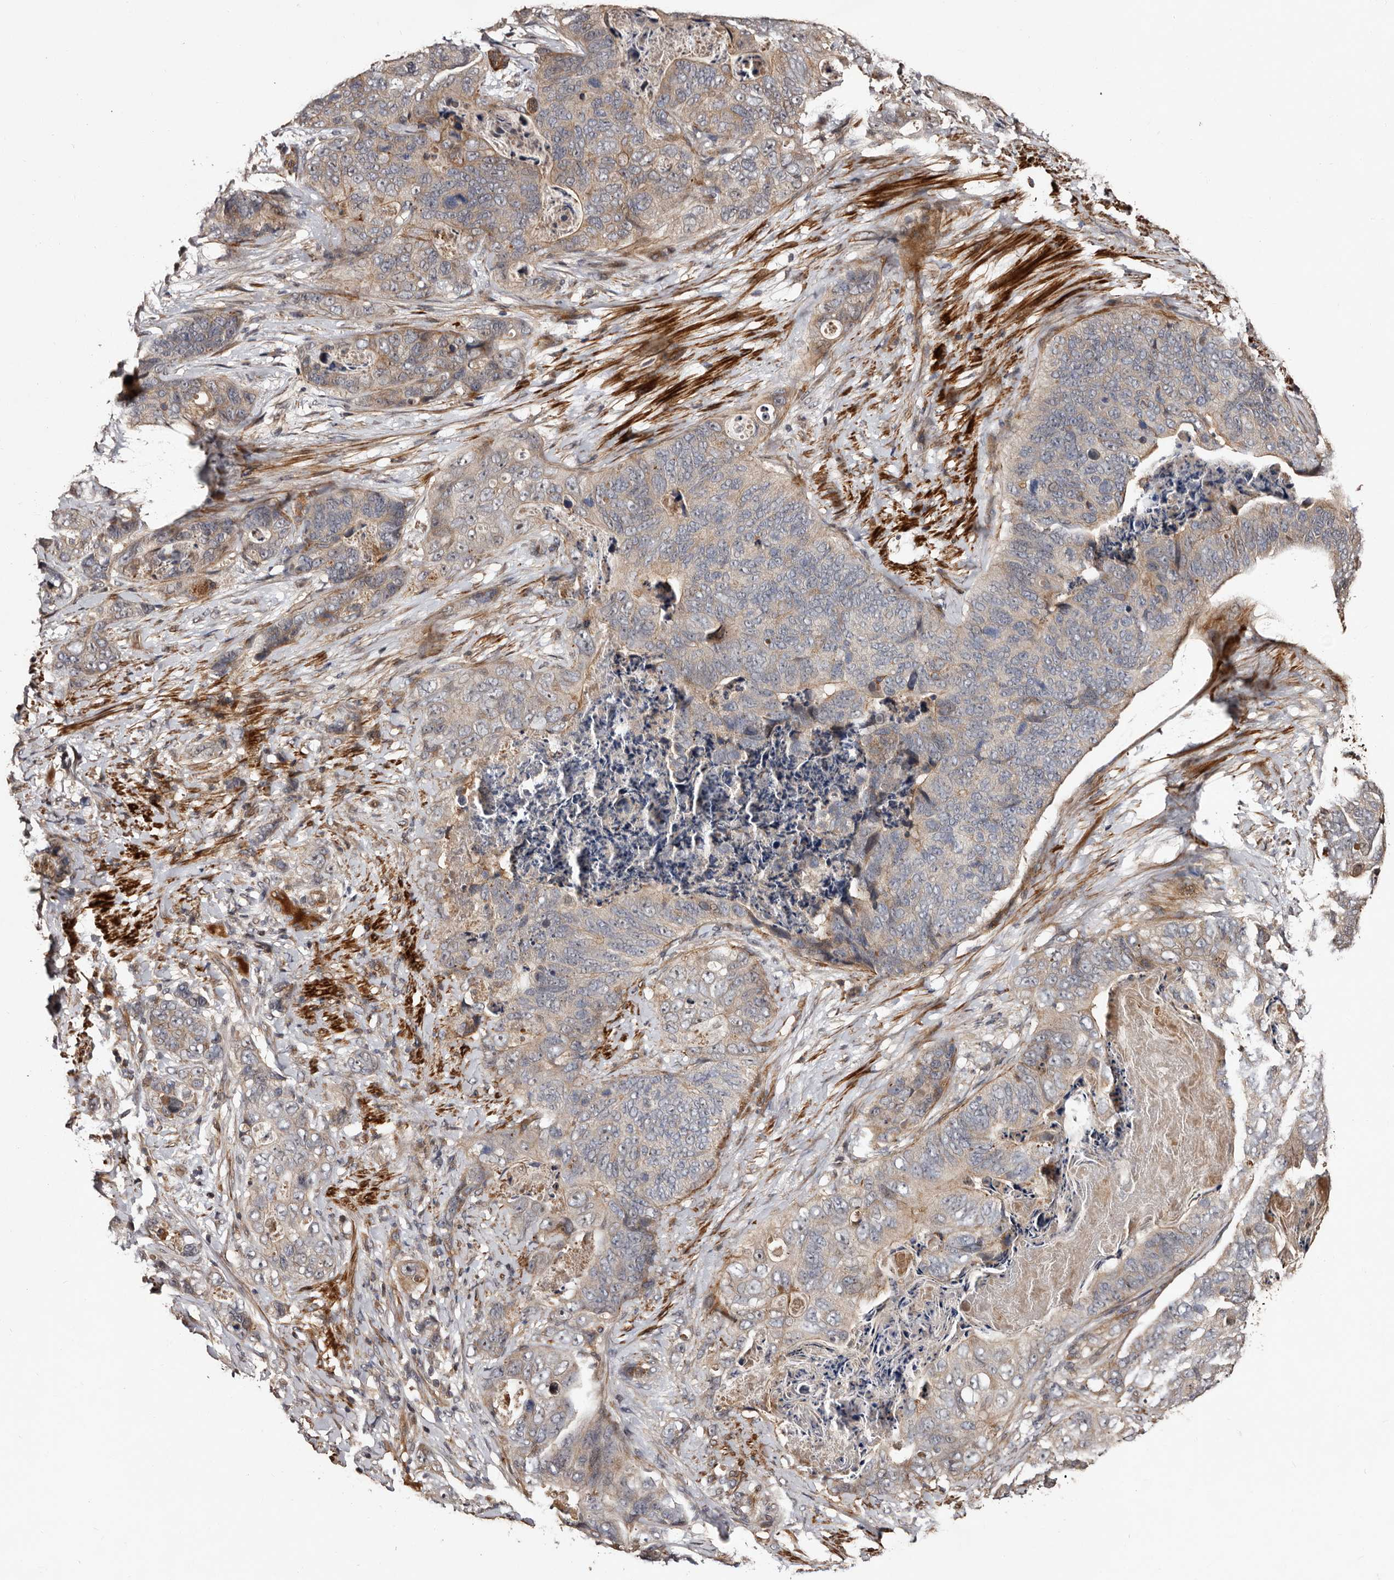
{"staining": {"intensity": "weak", "quantity": "<25%", "location": "cytoplasmic/membranous"}, "tissue": "stomach cancer", "cell_type": "Tumor cells", "image_type": "cancer", "snomed": [{"axis": "morphology", "description": "Normal tissue, NOS"}, {"axis": "morphology", "description": "Adenocarcinoma, NOS"}, {"axis": "topography", "description": "Stomach"}], "caption": "Histopathology image shows no significant protein positivity in tumor cells of stomach cancer (adenocarcinoma).", "gene": "PRKD3", "patient": {"sex": "female", "age": 89}}